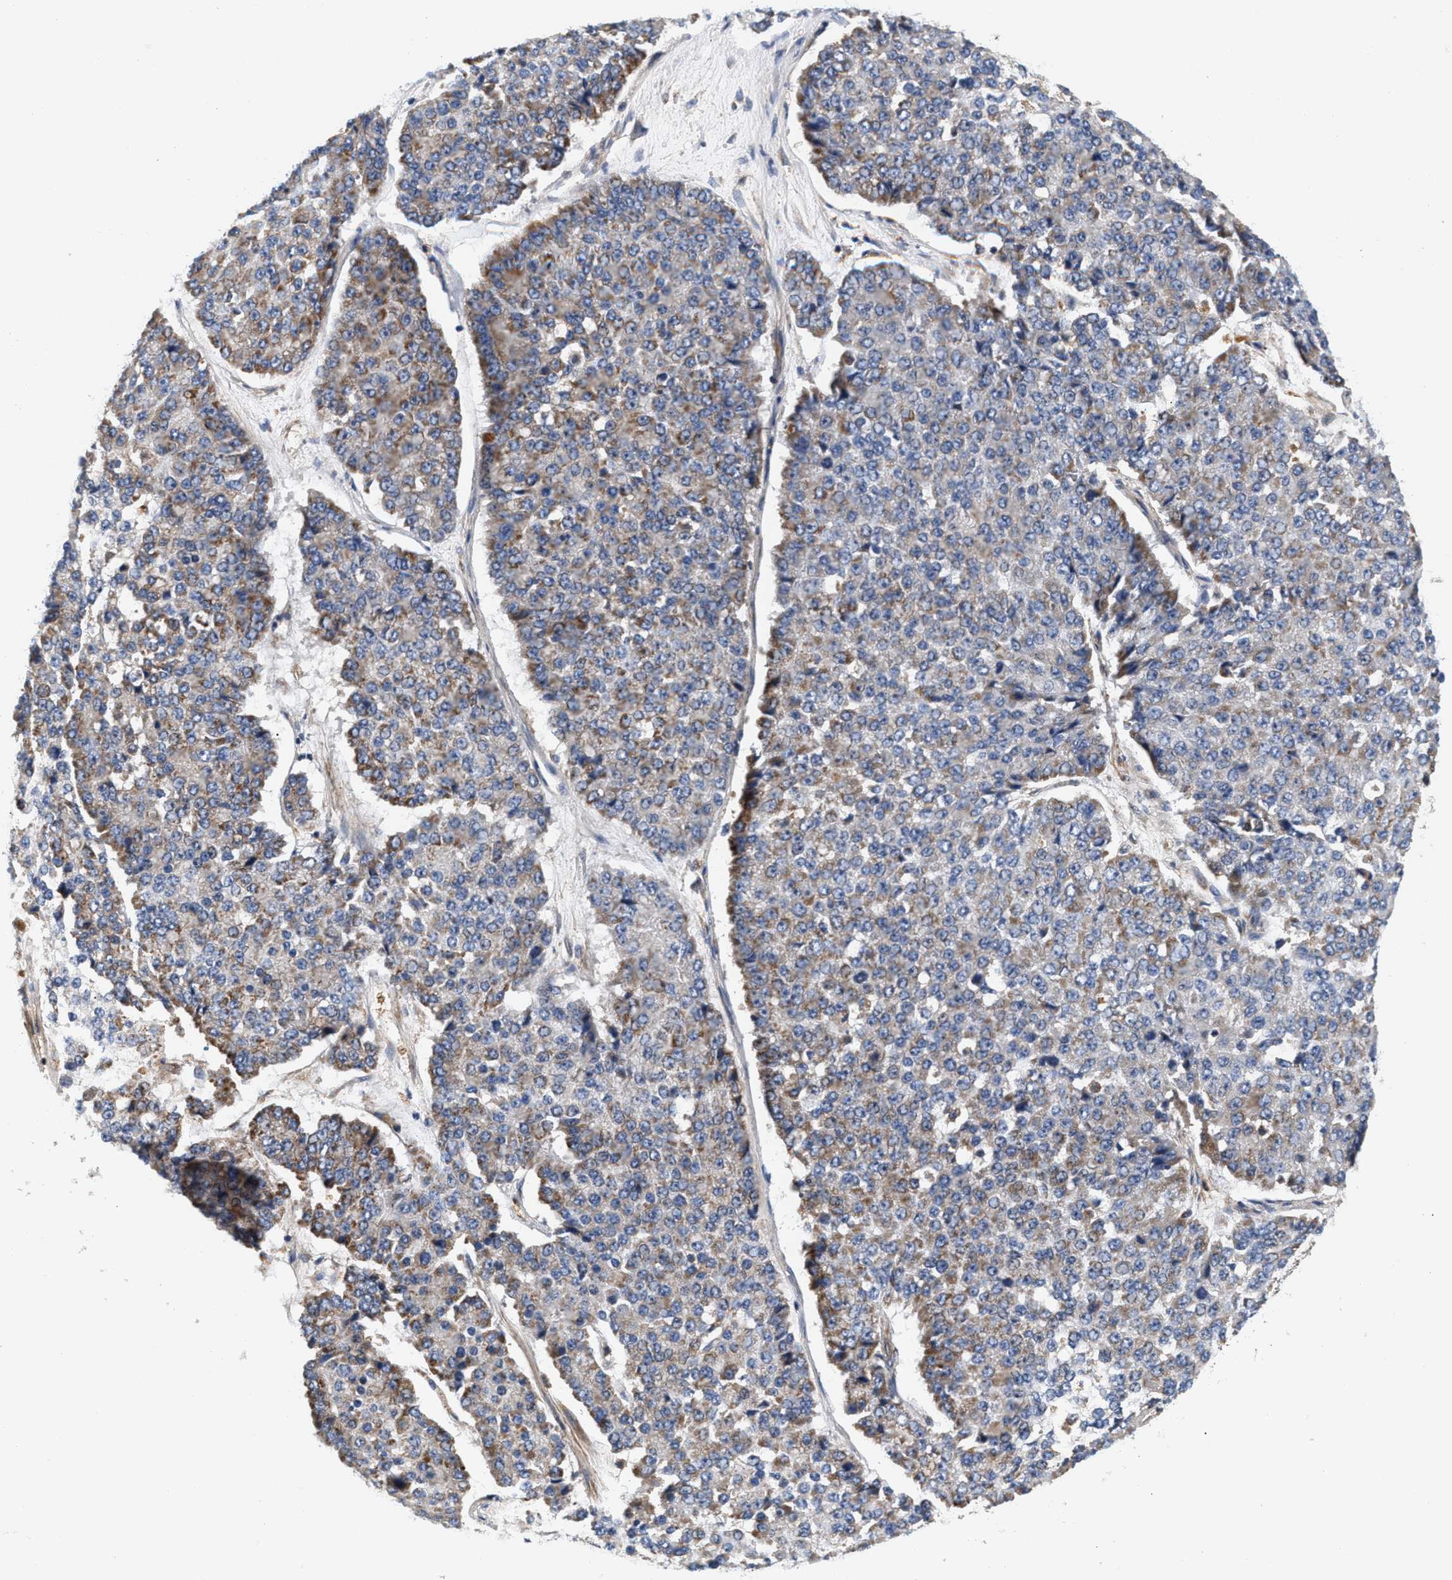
{"staining": {"intensity": "weak", "quantity": "25%-75%", "location": "cytoplasmic/membranous"}, "tissue": "pancreatic cancer", "cell_type": "Tumor cells", "image_type": "cancer", "snomed": [{"axis": "morphology", "description": "Adenocarcinoma, NOS"}, {"axis": "topography", "description": "Pancreas"}], "caption": "Pancreatic cancer (adenocarcinoma) stained for a protein demonstrates weak cytoplasmic/membranous positivity in tumor cells.", "gene": "SGK1", "patient": {"sex": "male", "age": 50}}